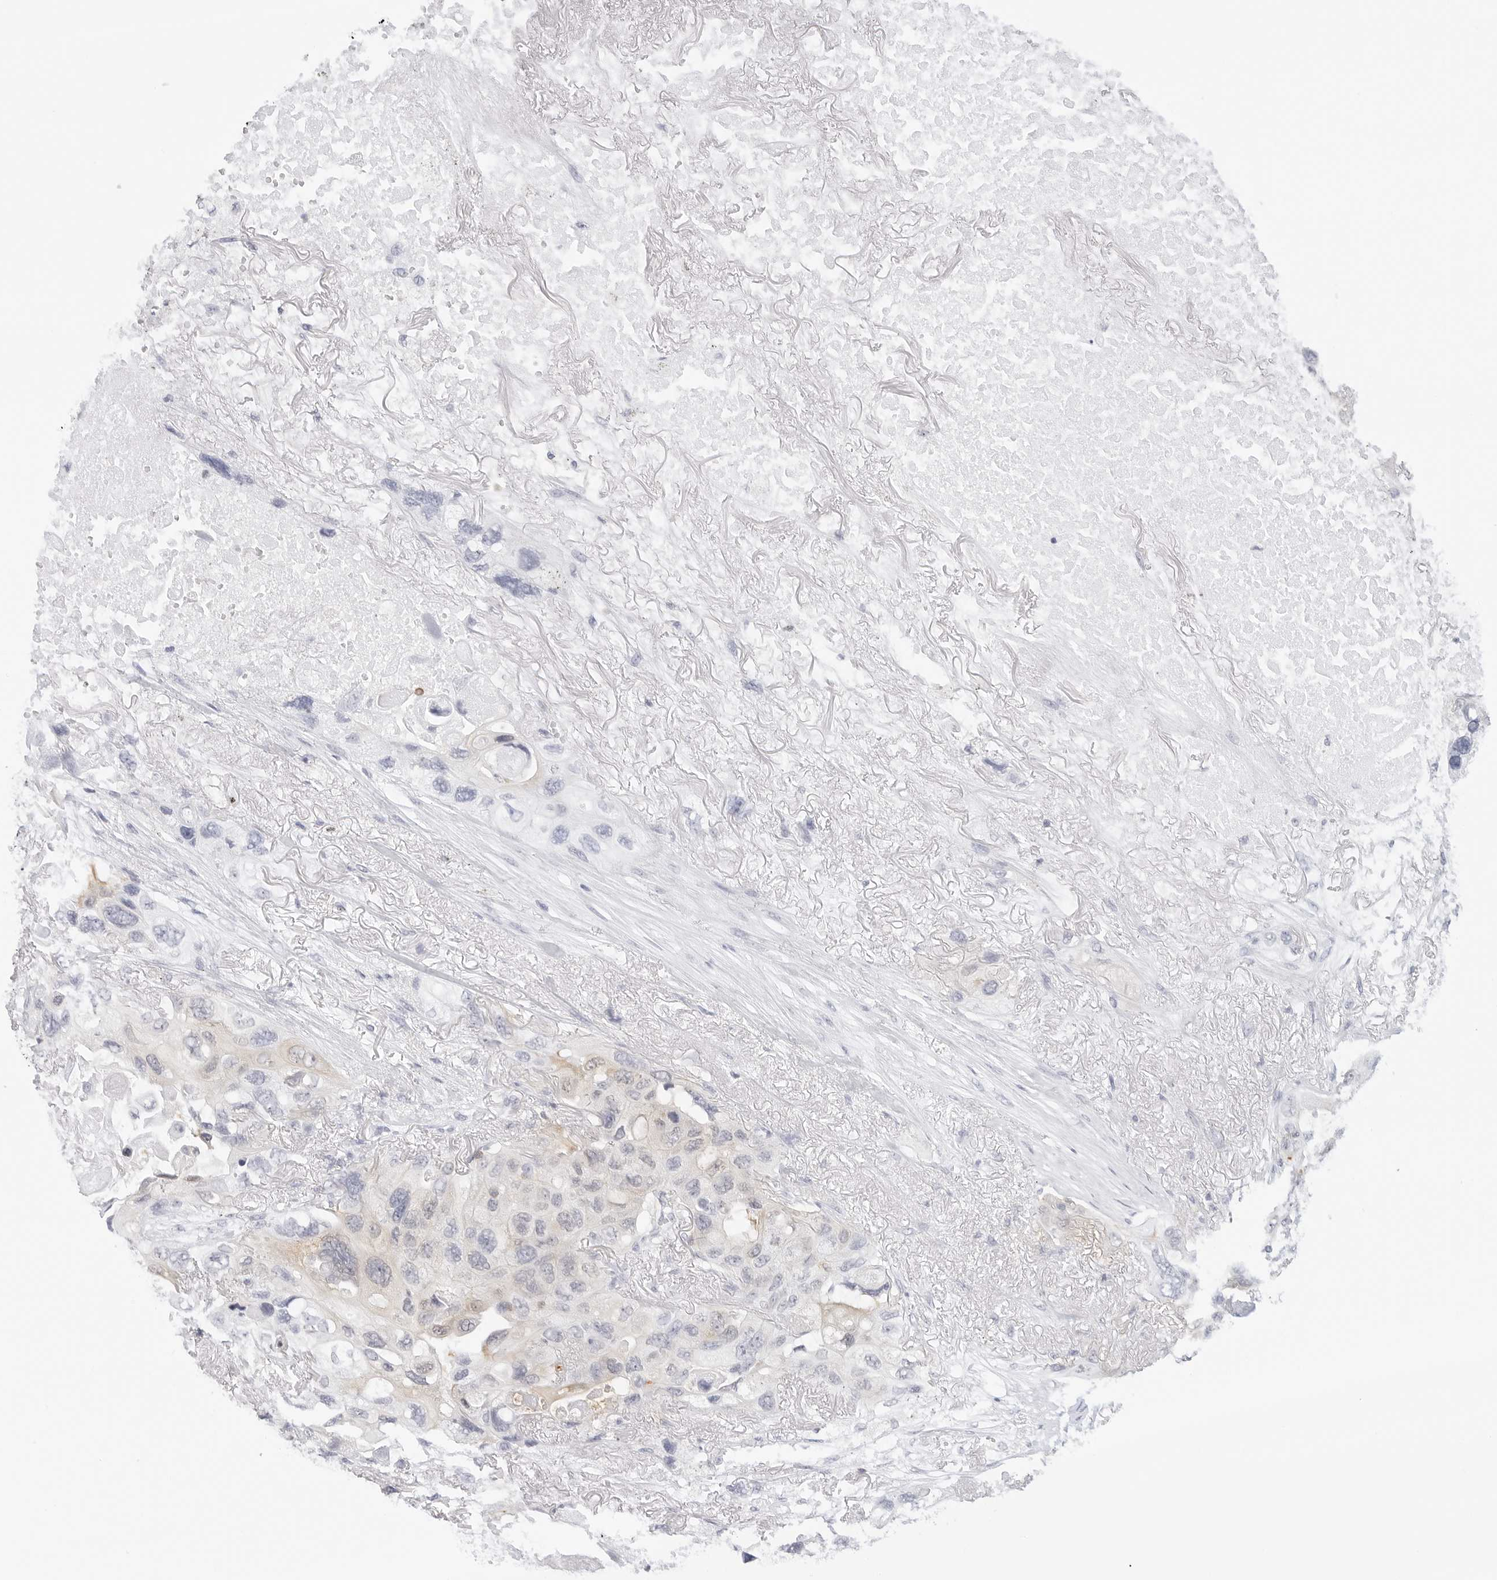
{"staining": {"intensity": "negative", "quantity": "none", "location": "none"}, "tissue": "lung cancer", "cell_type": "Tumor cells", "image_type": "cancer", "snomed": [{"axis": "morphology", "description": "Squamous cell carcinoma, NOS"}, {"axis": "topography", "description": "Lung"}], "caption": "The histopathology image displays no staining of tumor cells in lung squamous cell carcinoma. The staining was performed using DAB to visualize the protein expression in brown, while the nuclei were stained in blue with hematoxylin (Magnification: 20x).", "gene": "SLC9A3R1", "patient": {"sex": "female", "age": 73}}